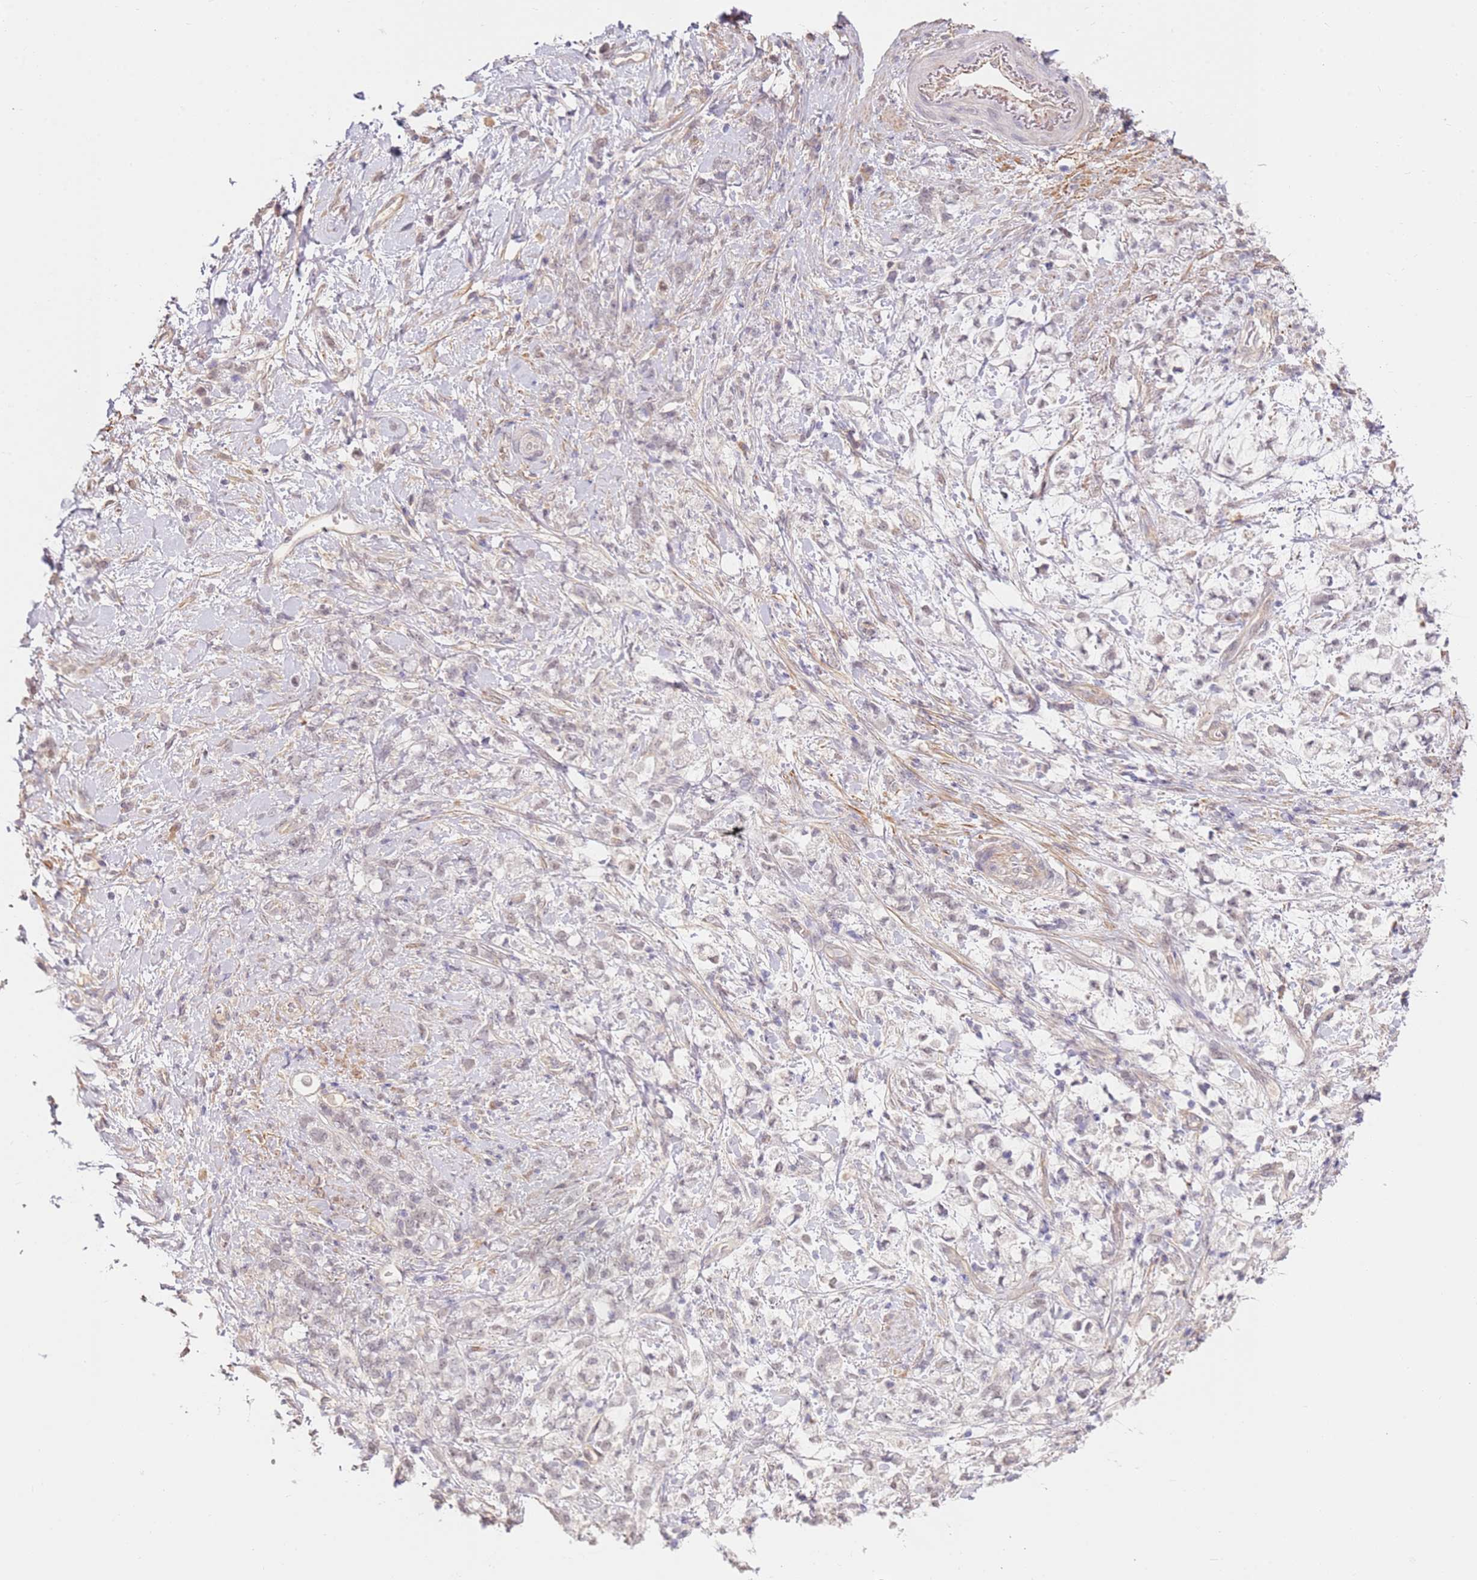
{"staining": {"intensity": "negative", "quantity": "none", "location": "none"}, "tissue": "stomach cancer", "cell_type": "Tumor cells", "image_type": "cancer", "snomed": [{"axis": "morphology", "description": "Adenocarcinoma, NOS"}, {"axis": "topography", "description": "Stomach"}], "caption": "An IHC photomicrograph of stomach adenocarcinoma is shown. There is no staining in tumor cells of stomach adenocarcinoma. (Brightfield microscopy of DAB (3,3'-diaminobenzidine) immunohistochemistry (IHC) at high magnification).", "gene": "WDR93", "patient": {"sex": "female", "age": 60}}